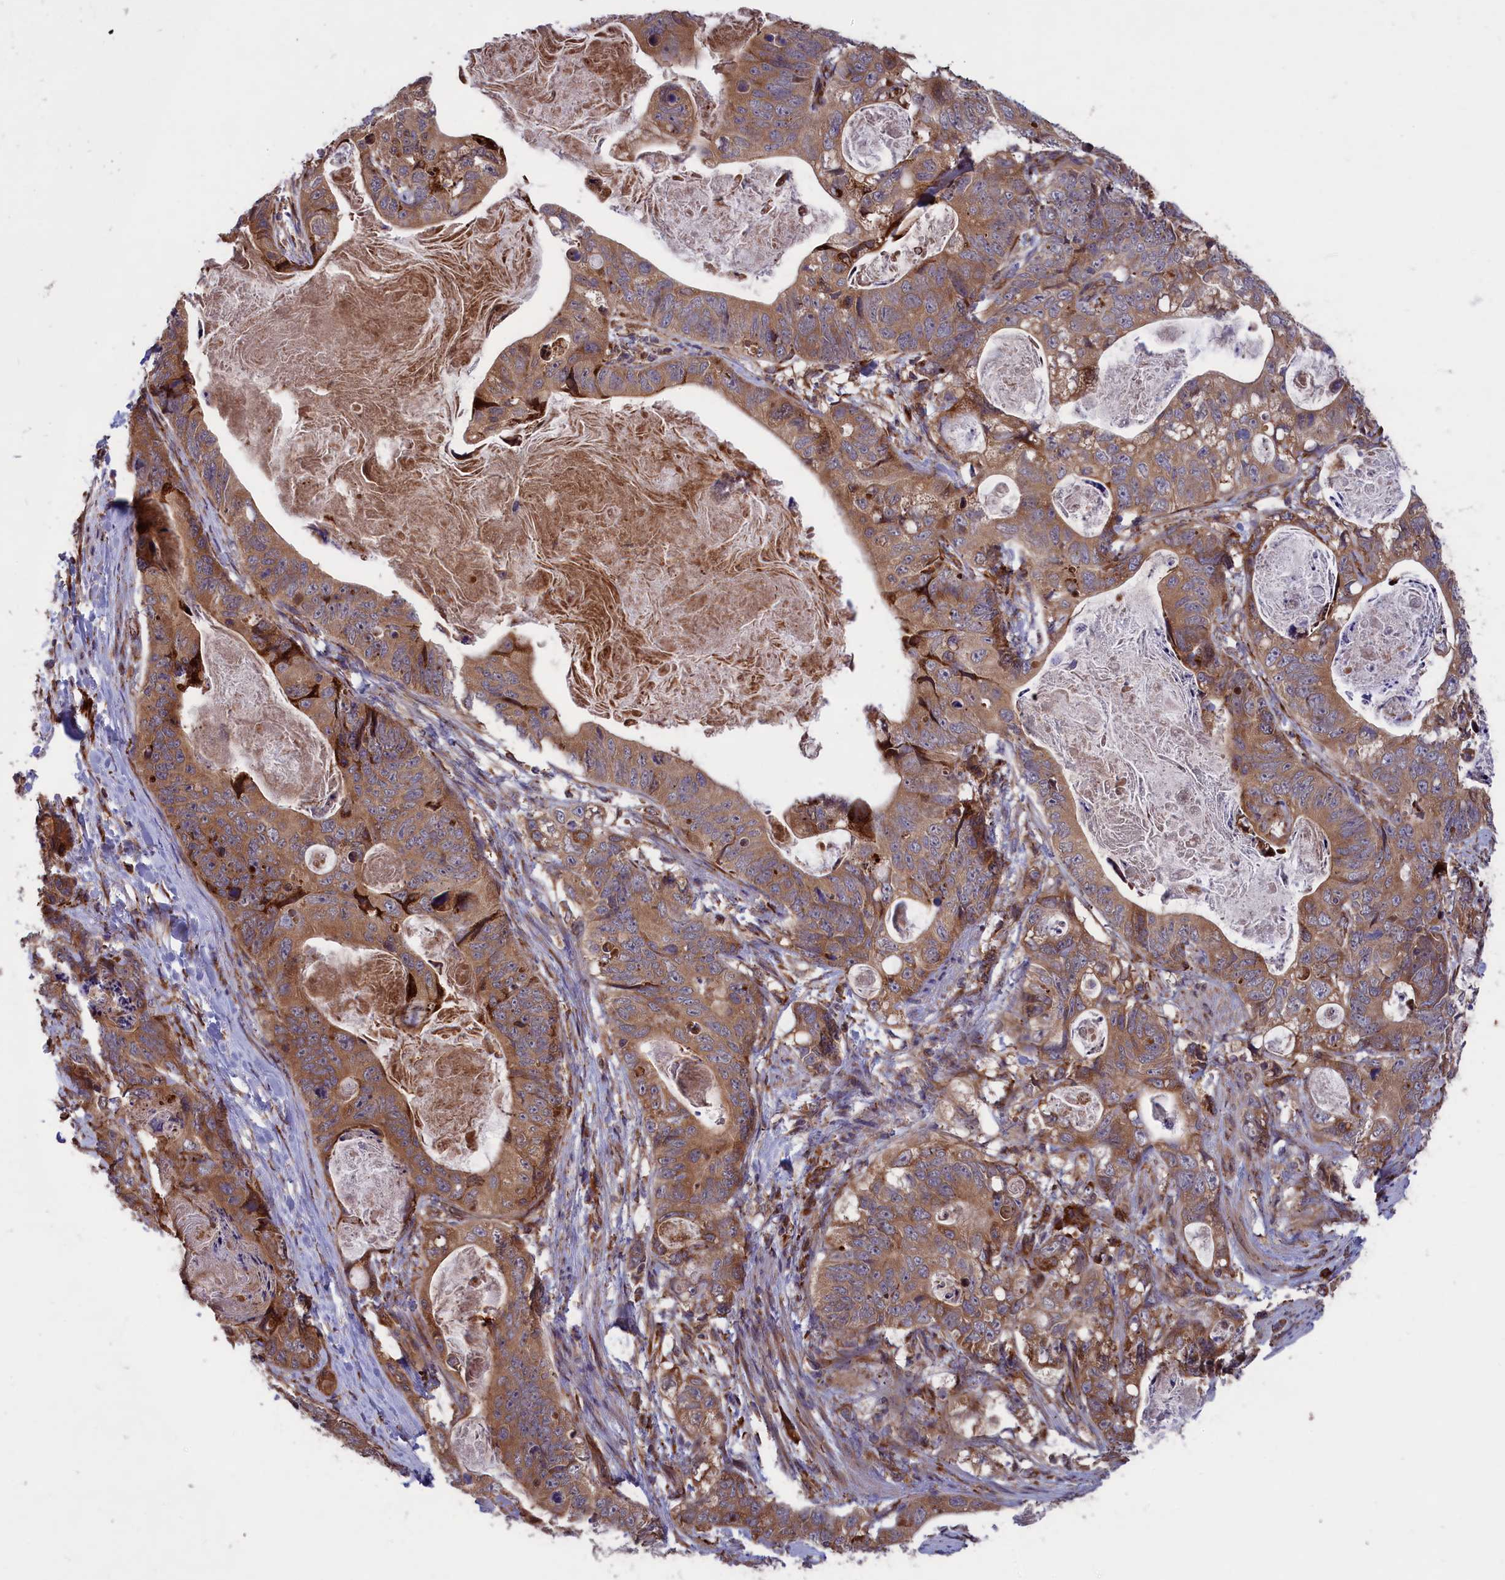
{"staining": {"intensity": "moderate", "quantity": ">75%", "location": "cytoplasmic/membranous"}, "tissue": "stomach cancer", "cell_type": "Tumor cells", "image_type": "cancer", "snomed": [{"axis": "morphology", "description": "Normal tissue, NOS"}, {"axis": "morphology", "description": "Adenocarcinoma, NOS"}, {"axis": "topography", "description": "Stomach"}], "caption": "Protein expression analysis of human stomach cancer (adenocarcinoma) reveals moderate cytoplasmic/membranous positivity in about >75% of tumor cells. The staining is performed using DAB brown chromogen to label protein expression. The nuclei are counter-stained blue using hematoxylin.", "gene": "PLA2G4C", "patient": {"sex": "female", "age": 89}}